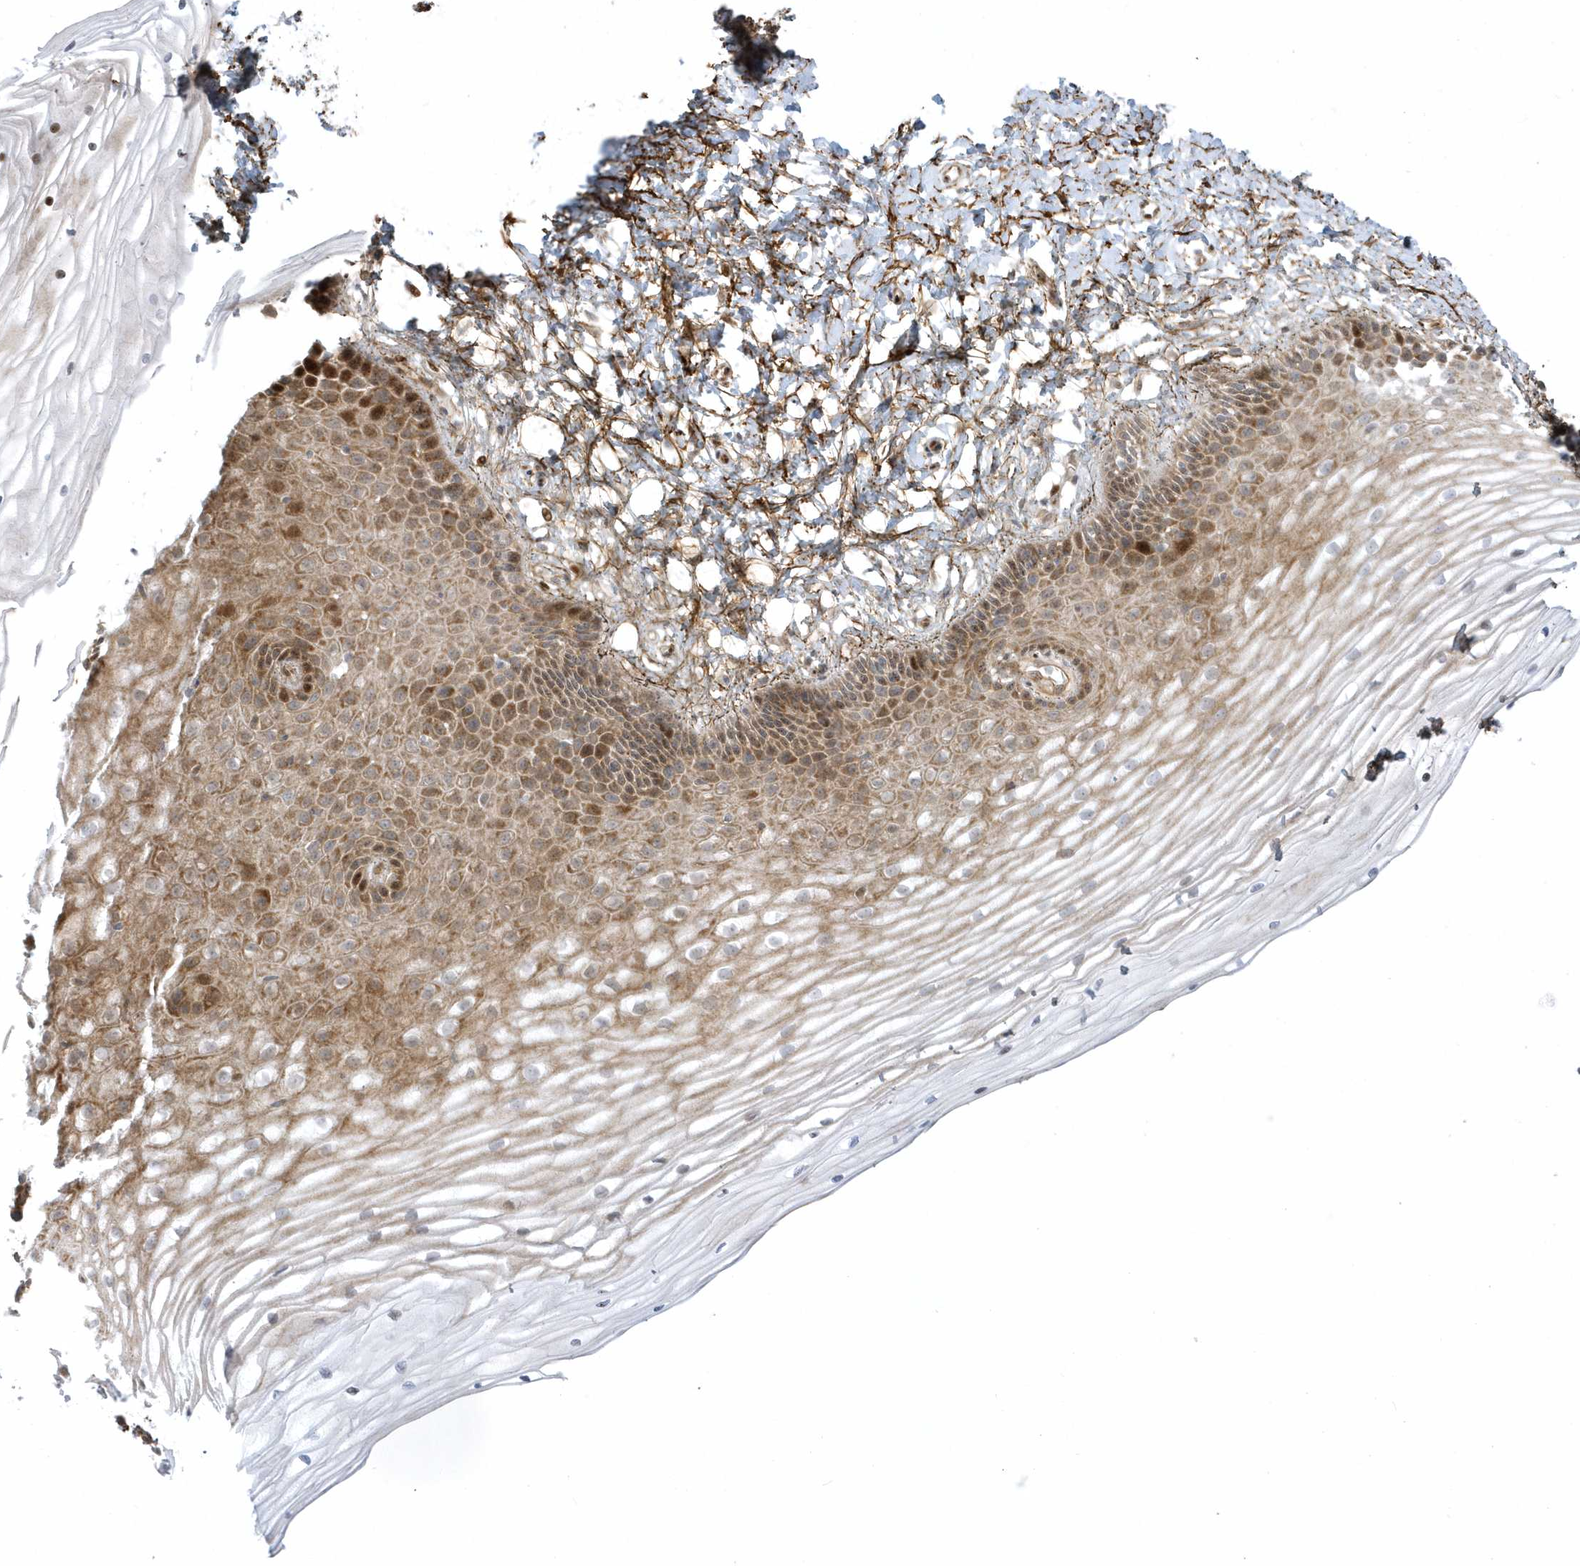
{"staining": {"intensity": "moderate", "quantity": ">75%", "location": "cytoplasmic/membranous,nuclear"}, "tissue": "vagina", "cell_type": "Squamous epithelial cells", "image_type": "normal", "snomed": [{"axis": "morphology", "description": "Normal tissue, NOS"}, {"axis": "topography", "description": "Vagina"}, {"axis": "topography", "description": "Cervix"}], "caption": "Immunohistochemical staining of normal vagina demonstrates moderate cytoplasmic/membranous,nuclear protein expression in about >75% of squamous epithelial cells. (DAB IHC, brown staining for protein, blue staining for nuclei).", "gene": "MASP2", "patient": {"sex": "female", "age": 40}}